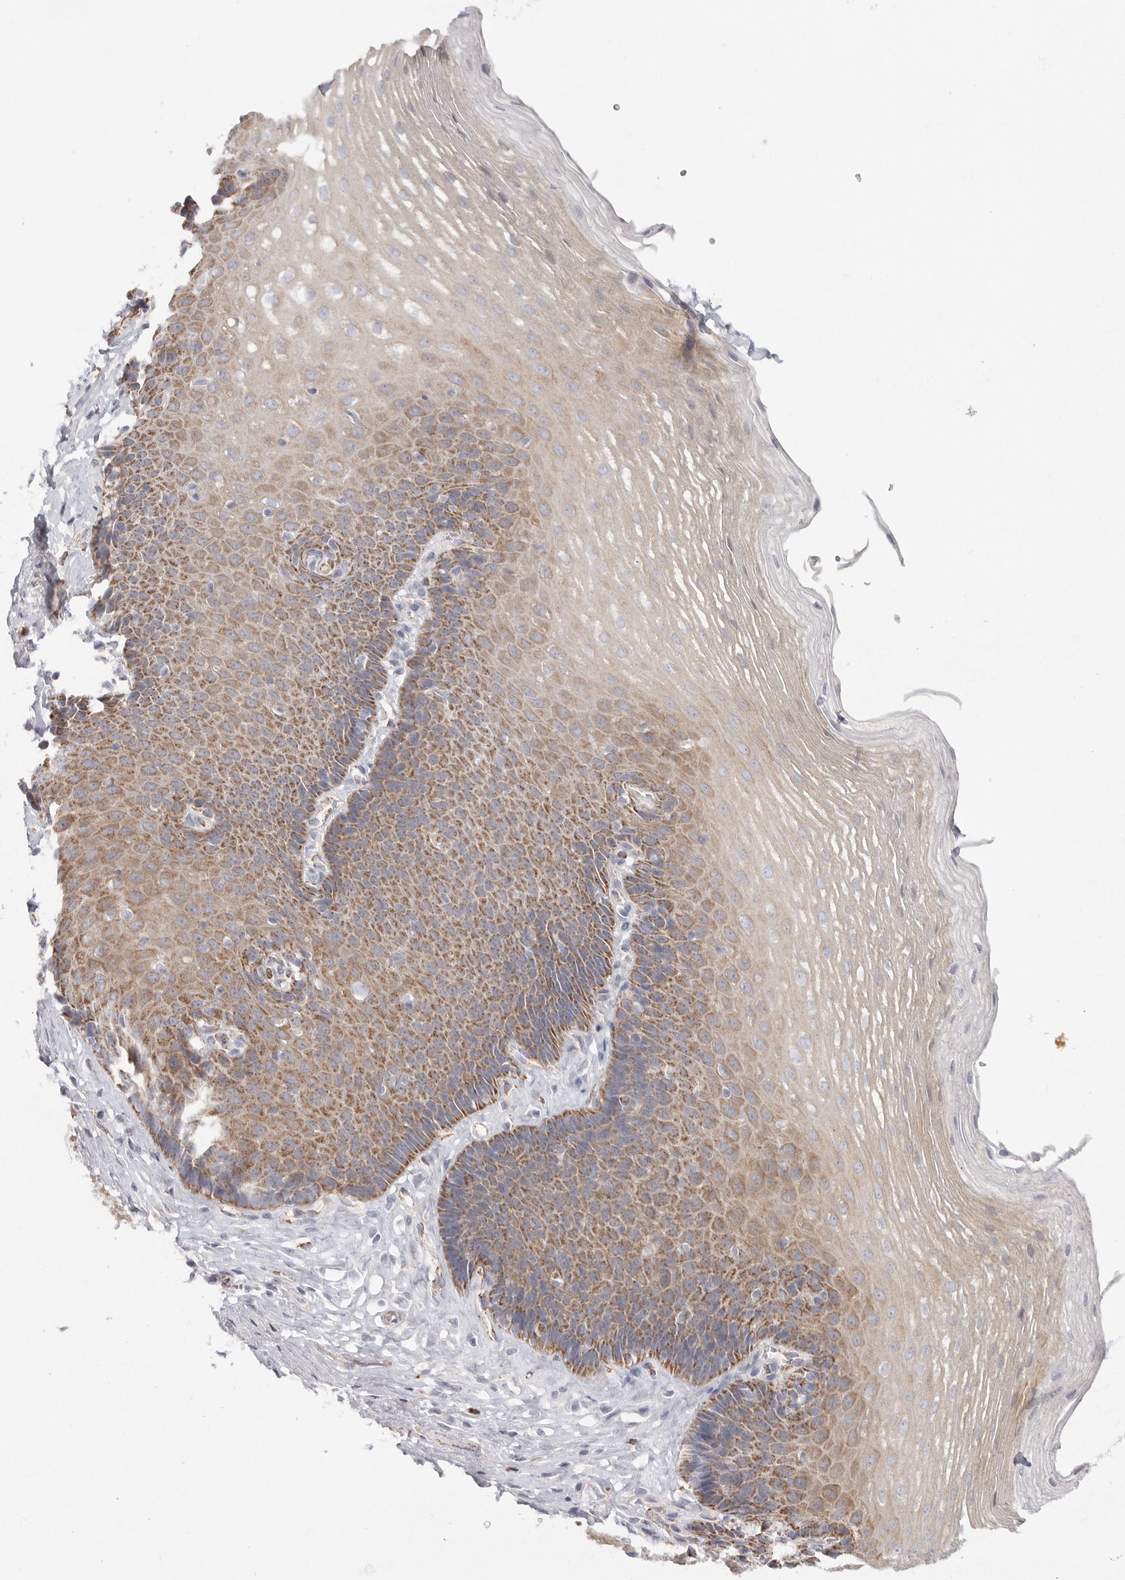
{"staining": {"intensity": "moderate", "quantity": ">75%", "location": "cytoplasmic/membranous"}, "tissue": "esophagus", "cell_type": "Squamous epithelial cells", "image_type": "normal", "snomed": [{"axis": "morphology", "description": "Normal tissue, NOS"}, {"axis": "topography", "description": "Esophagus"}], "caption": "Squamous epithelial cells reveal medium levels of moderate cytoplasmic/membranous expression in approximately >75% of cells in unremarkable esophagus. (Brightfield microscopy of DAB IHC at high magnification).", "gene": "ELP3", "patient": {"sex": "female", "age": 66}}